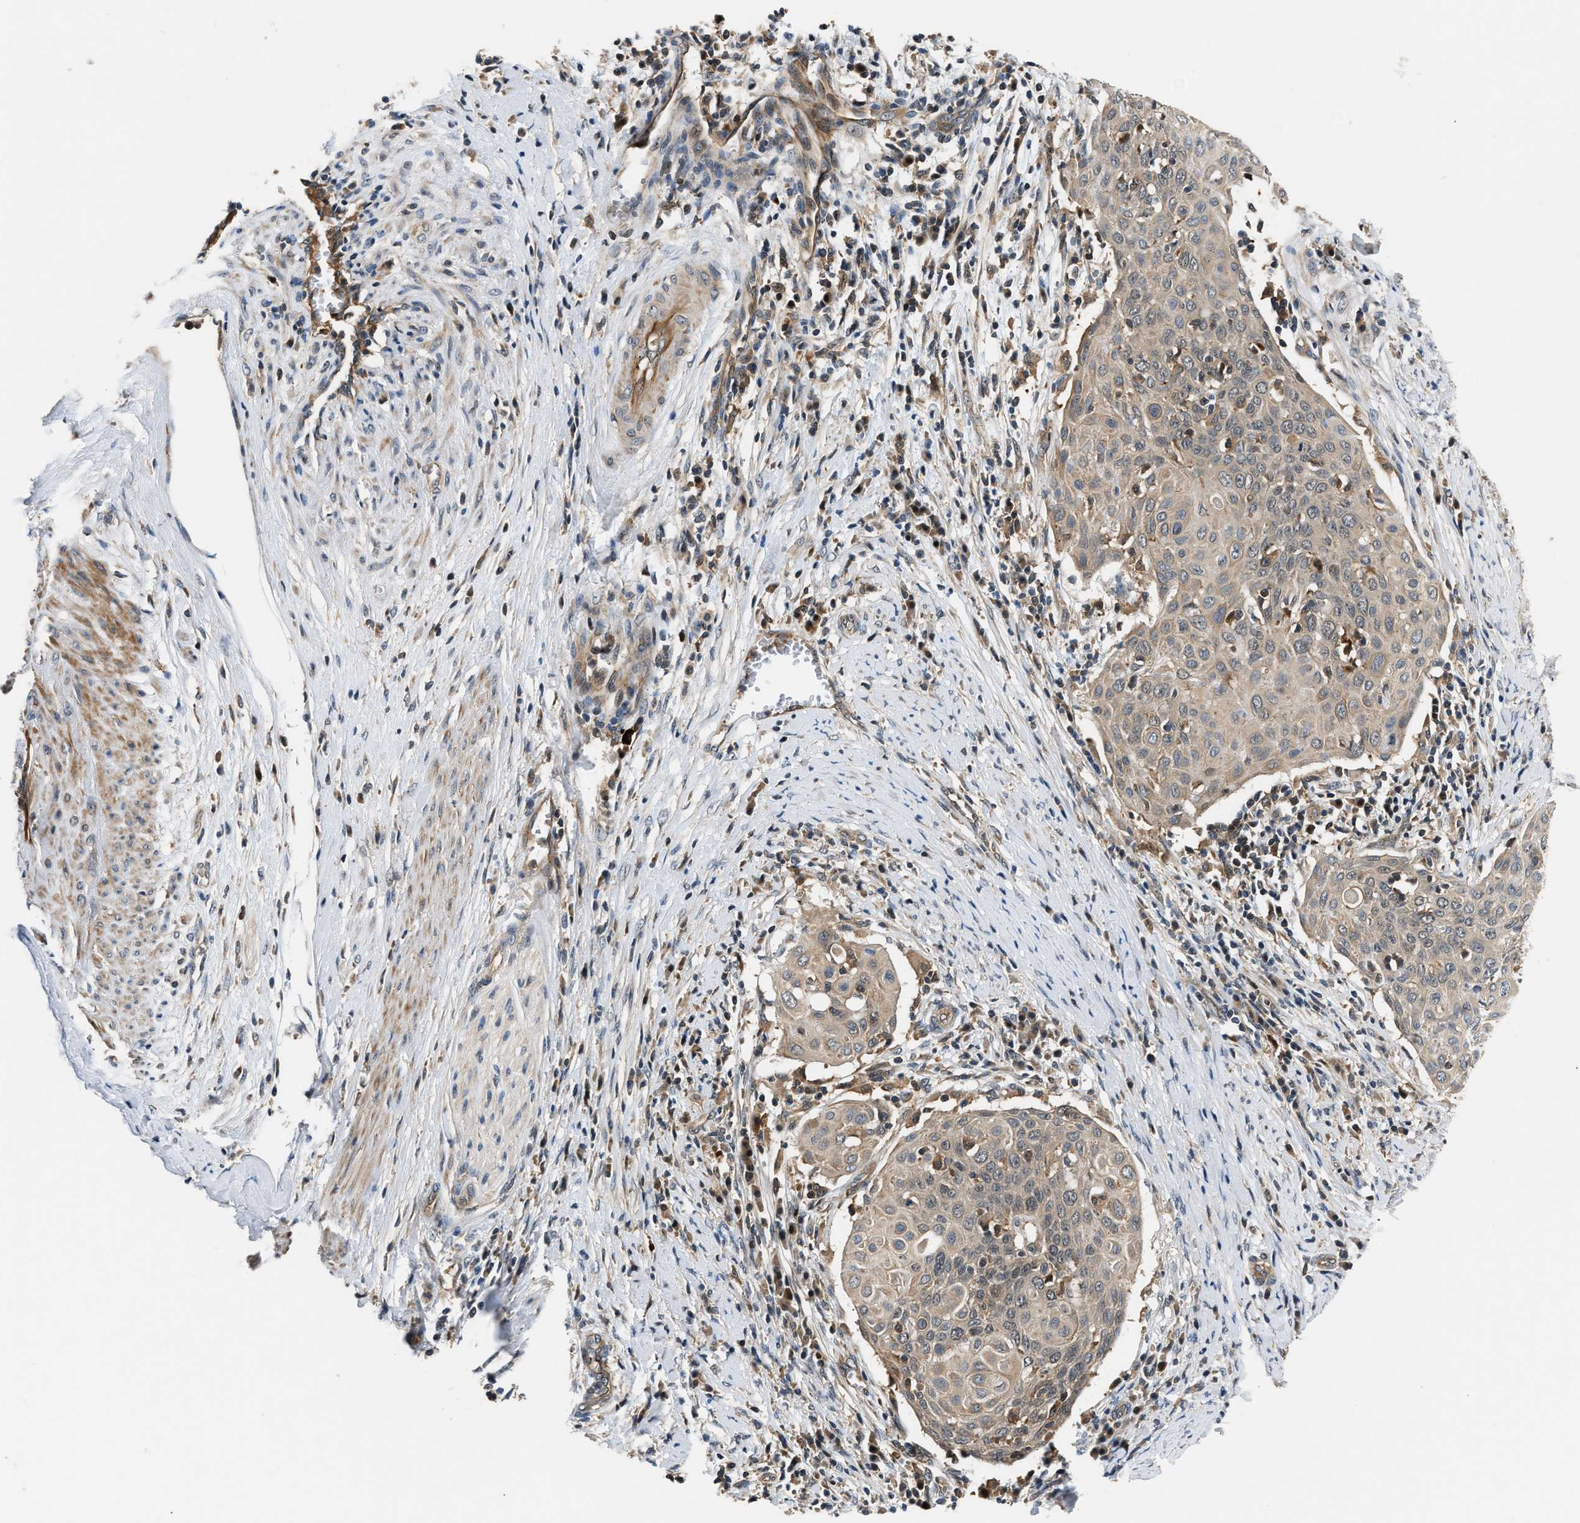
{"staining": {"intensity": "weak", "quantity": "25%-75%", "location": "cytoplasmic/membranous"}, "tissue": "cervical cancer", "cell_type": "Tumor cells", "image_type": "cancer", "snomed": [{"axis": "morphology", "description": "Squamous cell carcinoma, NOS"}, {"axis": "topography", "description": "Cervix"}], "caption": "IHC (DAB (3,3'-diaminobenzidine)) staining of squamous cell carcinoma (cervical) demonstrates weak cytoplasmic/membranous protein expression in about 25%-75% of tumor cells.", "gene": "TUT7", "patient": {"sex": "female", "age": 39}}